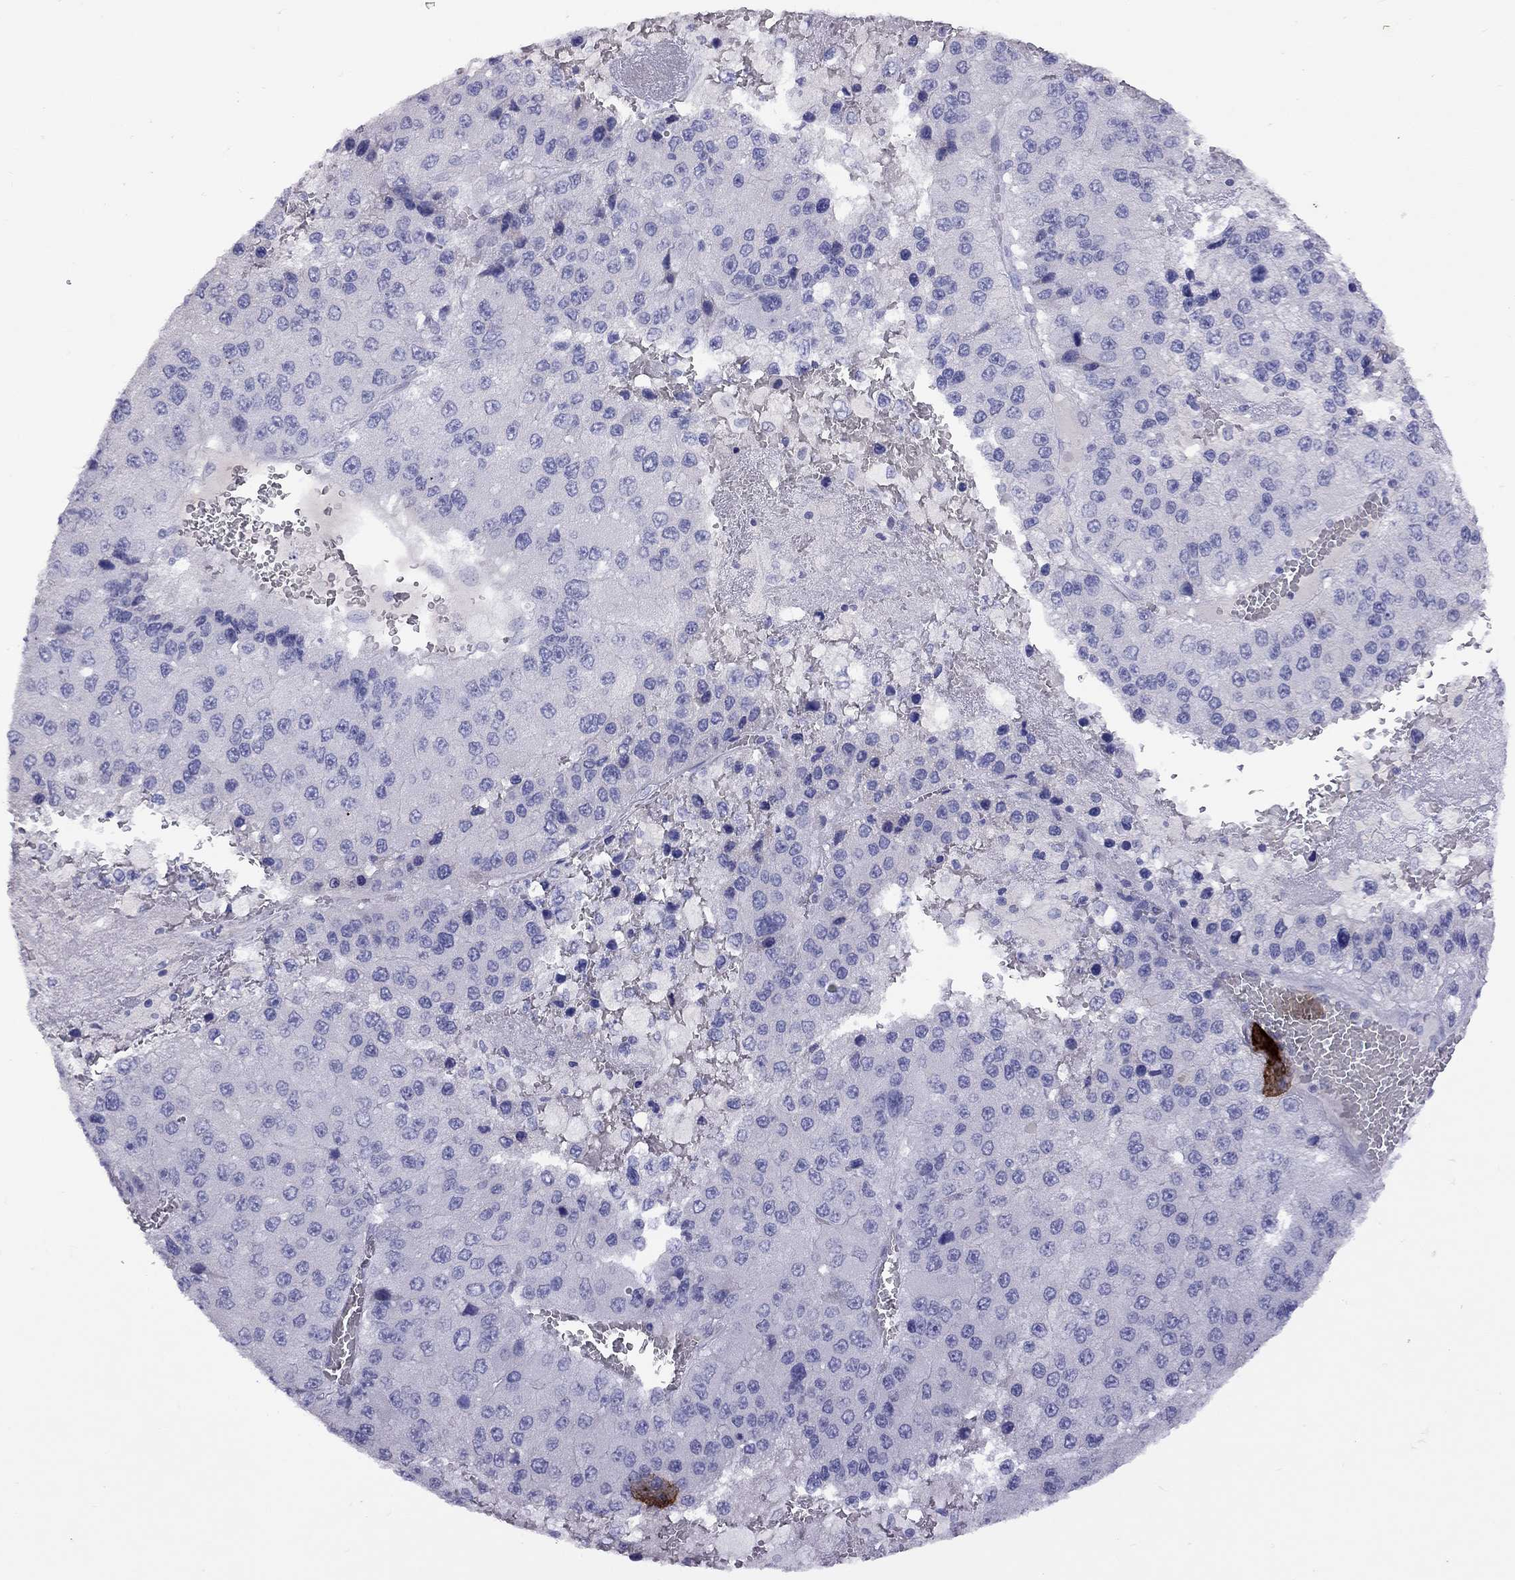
{"staining": {"intensity": "negative", "quantity": "none", "location": "none"}, "tissue": "liver cancer", "cell_type": "Tumor cells", "image_type": "cancer", "snomed": [{"axis": "morphology", "description": "Carcinoma, Hepatocellular, NOS"}, {"axis": "topography", "description": "Liver"}], "caption": "The immunohistochemistry (IHC) histopathology image has no significant staining in tumor cells of liver hepatocellular carcinoma tissue.", "gene": "CPNE4", "patient": {"sex": "female", "age": 73}}